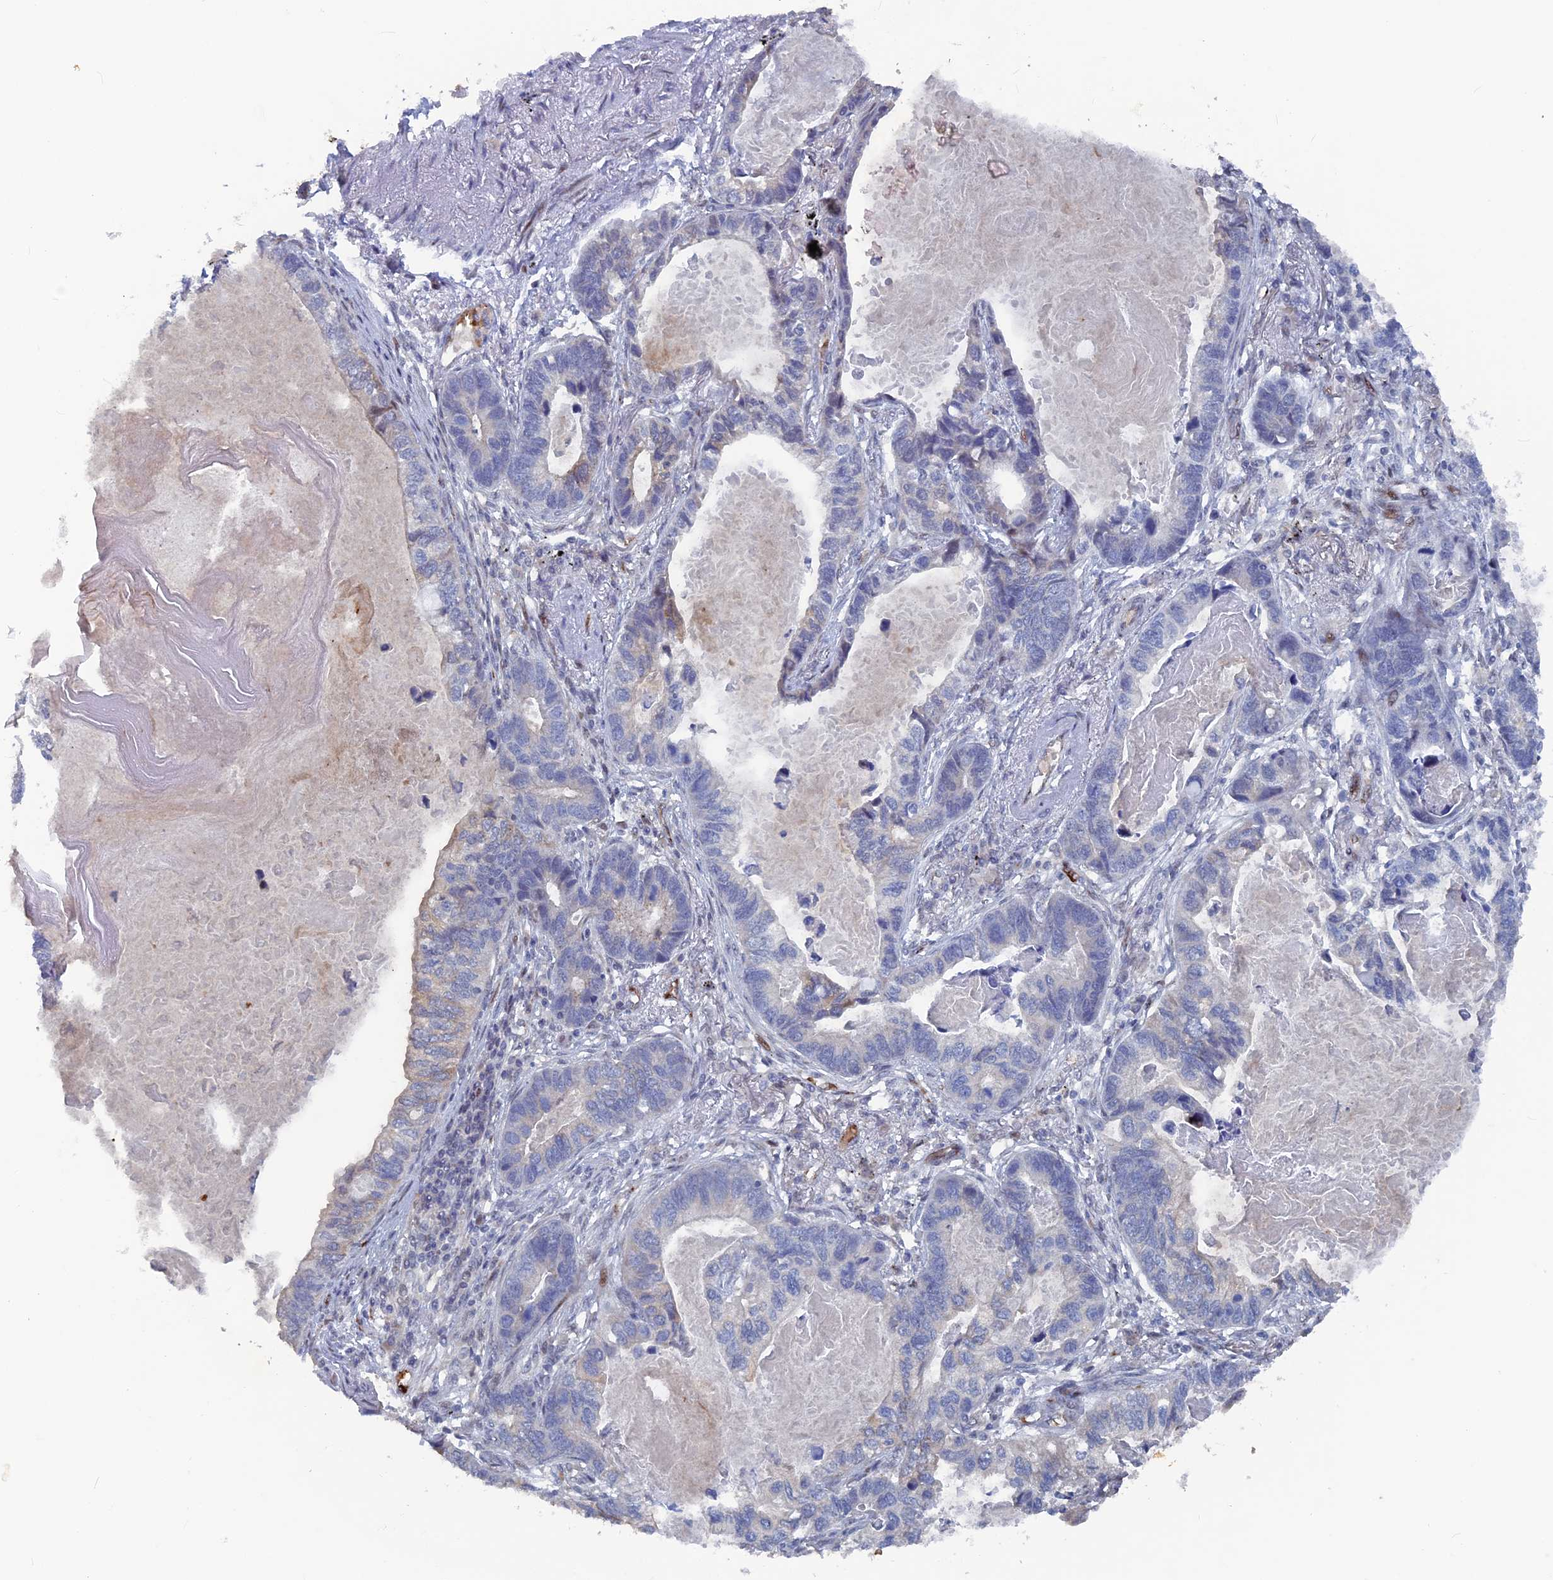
{"staining": {"intensity": "weak", "quantity": "<25%", "location": "cytoplasmic/membranous"}, "tissue": "lung cancer", "cell_type": "Tumor cells", "image_type": "cancer", "snomed": [{"axis": "morphology", "description": "Adenocarcinoma, NOS"}, {"axis": "topography", "description": "Lung"}], "caption": "DAB (3,3'-diaminobenzidine) immunohistochemical staining of human adenocarcinoma (lung) reveals no significant expression in tumor cells.", "gene": "SH3D21", "patient": {"sex": "male", "age": 67}}